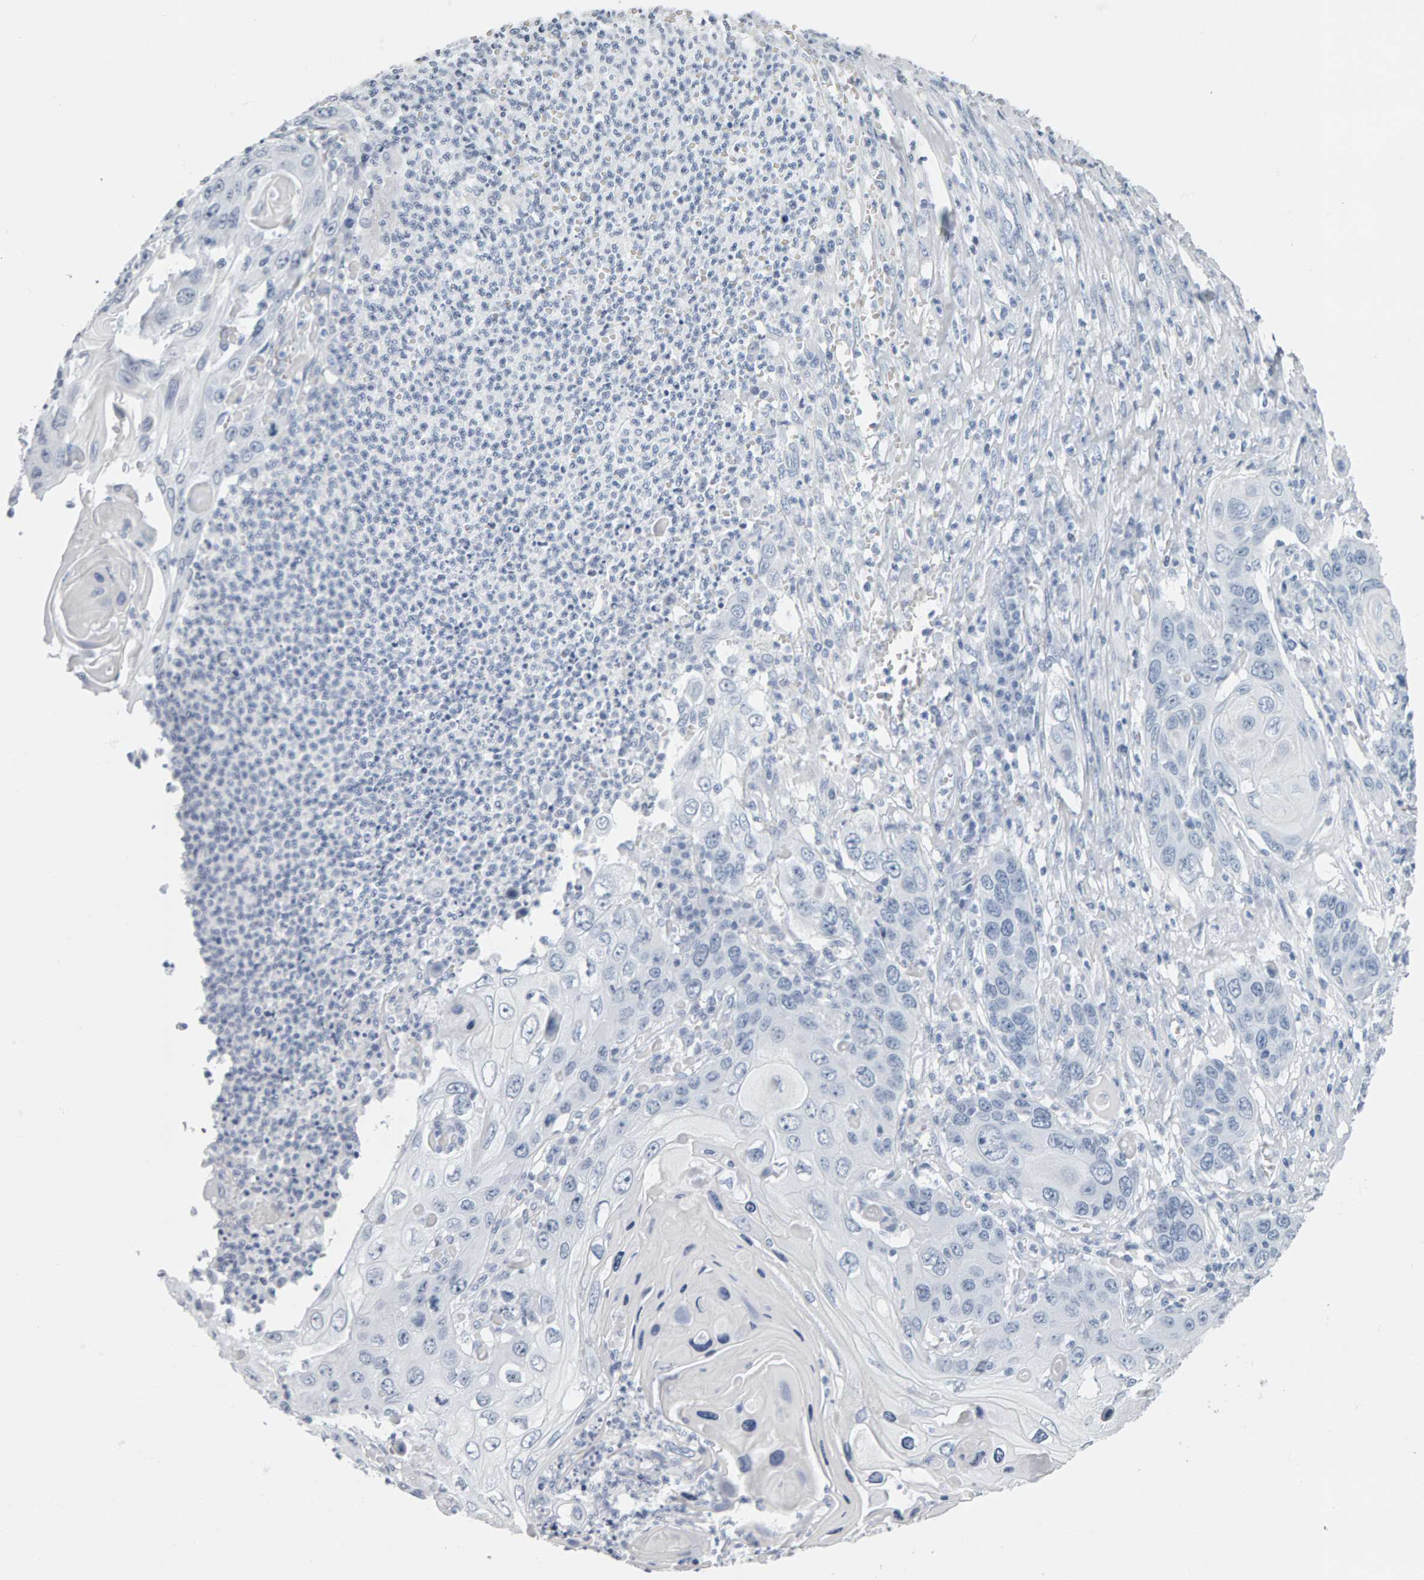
{"staining": {"intensity": "negative", "quantity": "none", "location": "none"}, "tissue": "skin cancer", "cell_type": "Tumor cells", "image_type": "cancer", "snomed": [{"axis": "morphology", "description": "Squamous cell carcinoma, NOS"}, {"axis": "topography", "description": "Skin"}], "caption": "Immunohistochemistry (IHC) image of neoplastic tissue: squamous cell carcinoma (skin) stained with DAB (3,3'-diaminobenzidine) demonstrates no significant protein expression in tumor cells.", "gene": "SPACA3", "patient": {"sex": "male", "age": 55}}